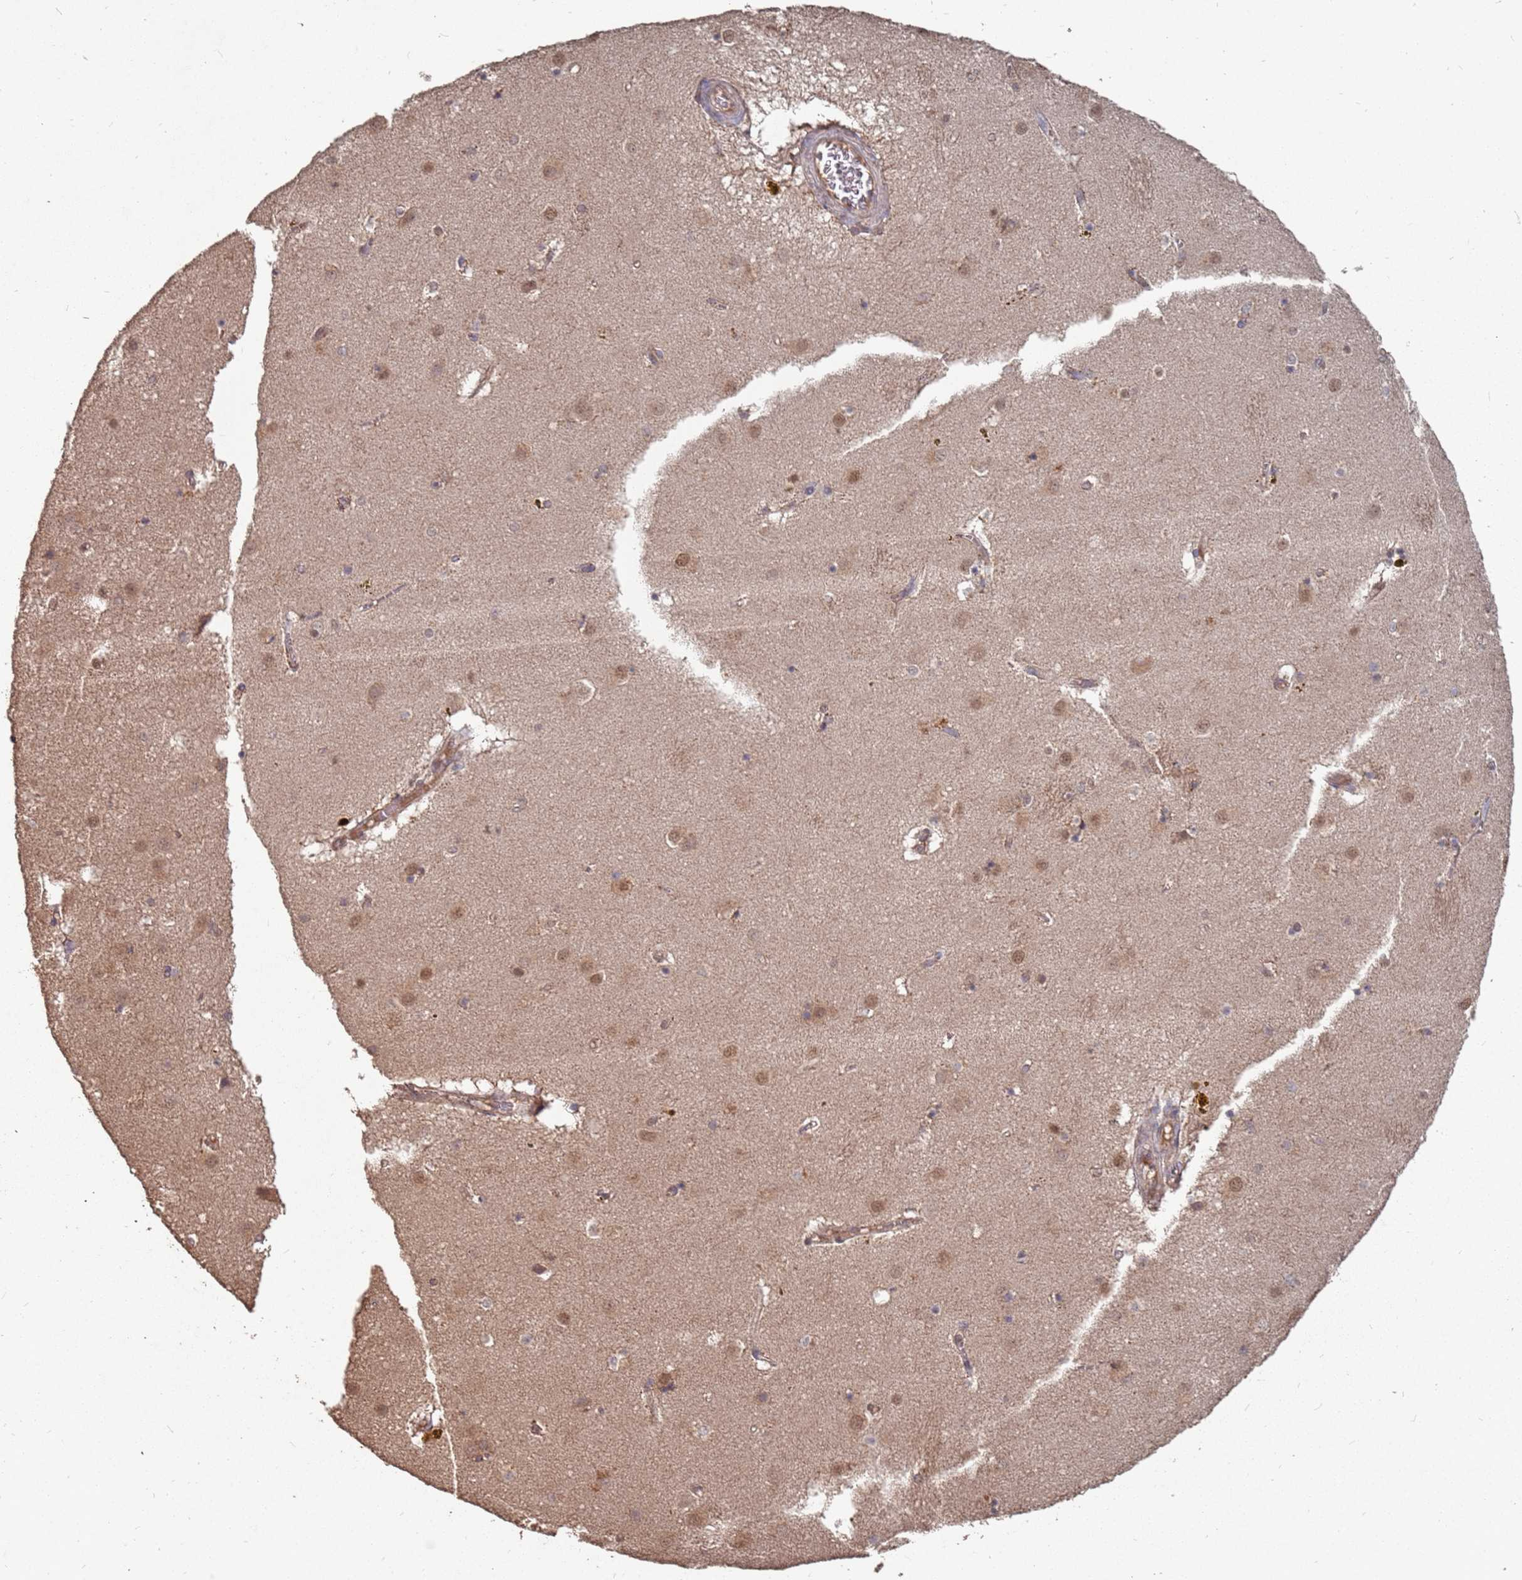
{"staining": {"intensity": "moderate", "quantity": "<25%", "location": "cytoplasmic/membranous,nuclear"}, "tissue": "caudate", "cell_type": "Glial cells", "image_type": "normal", "snomed": [{"axis": "morphology", "description": "Normal tissue, NOS"}, {"axis": "topography", "description": "Lateral ventricle wall"}], "caption": "Unremarkable caudate was stained to show a protein in brown. There is low levels of moderate cytoplasmic/membranous,nuclear expression in approximately <25% of glial cells.", "gene": "PRORP", "patient": {"sex": "male", "age": 70}}